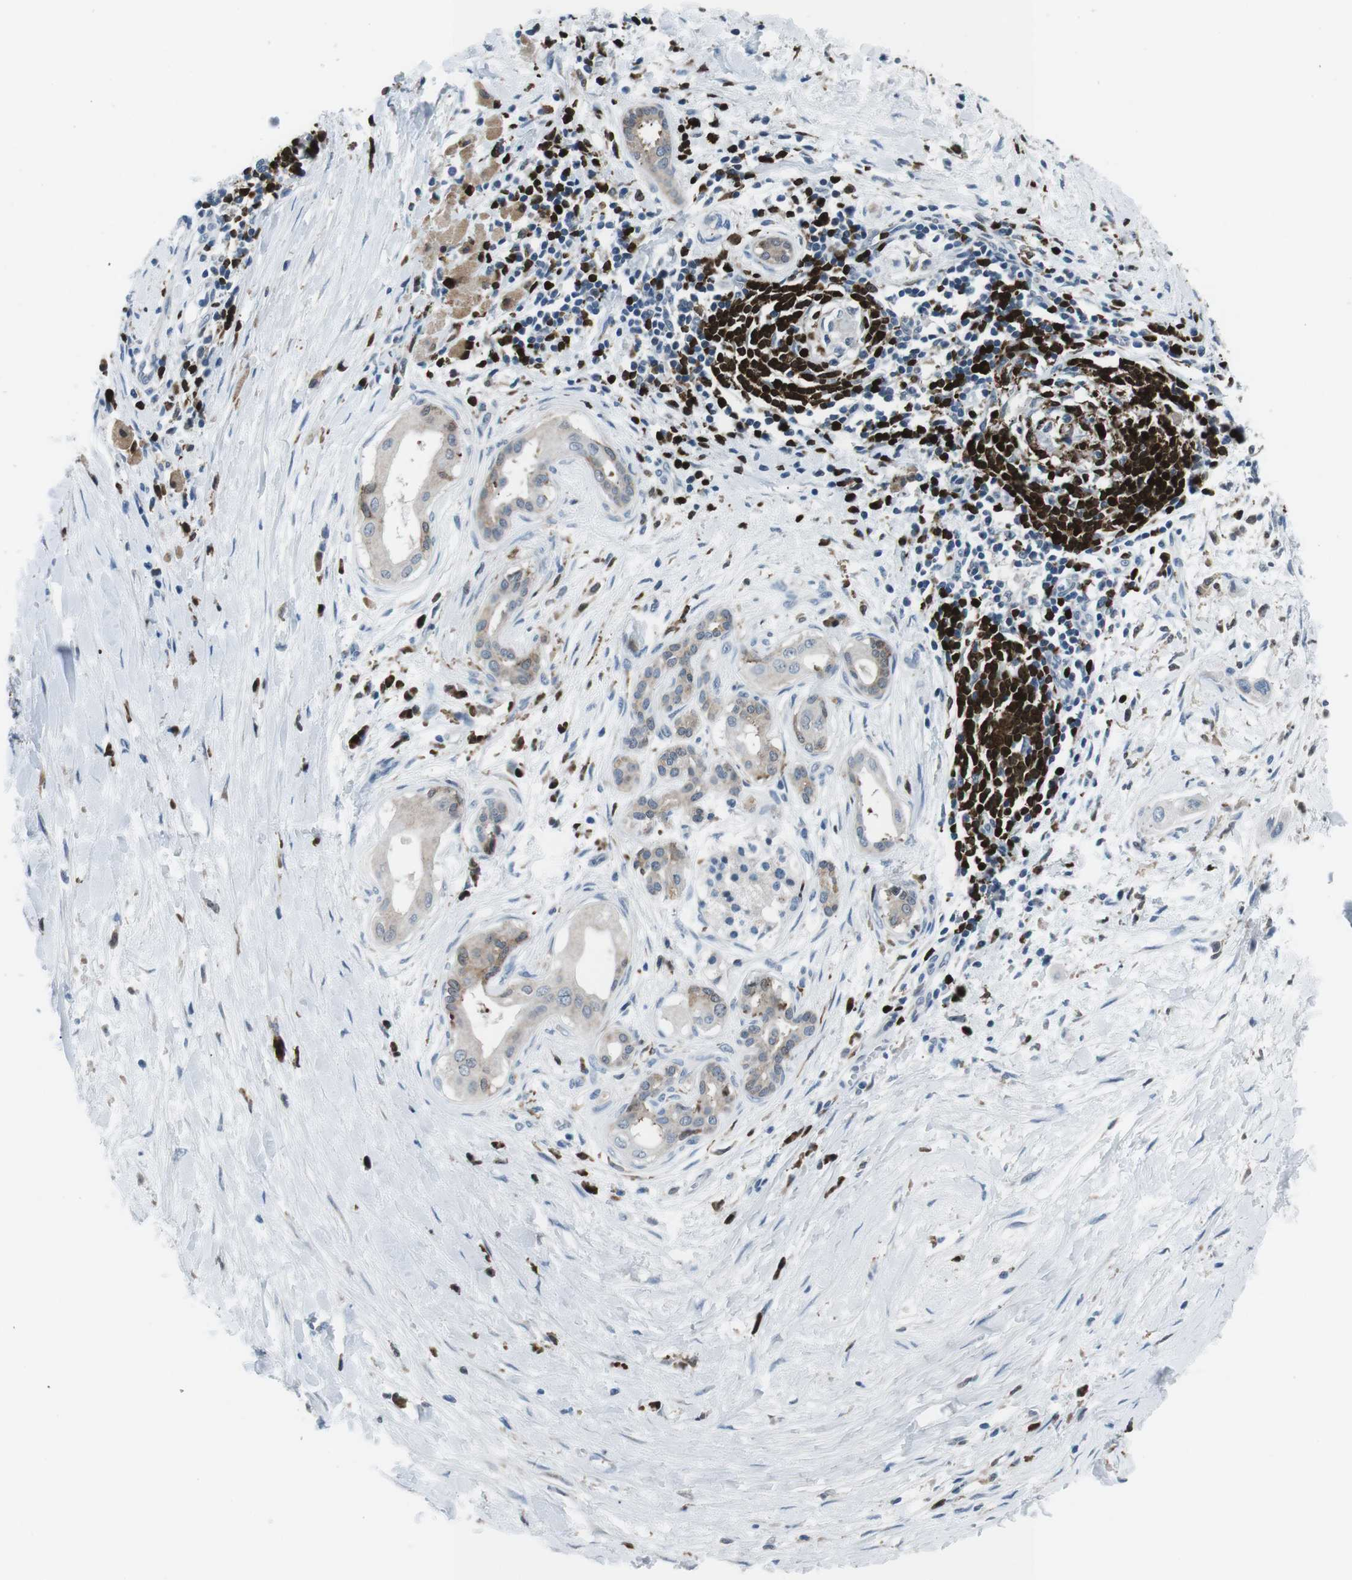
{"staining": {"intensity": "weak", "quantity": "<25%", "location": "cytoplasmic/membranous"}, "tissue": "pancreatic cancer", "cell_type": "Tumor cells", "image_type": "cancer", "snomed": [{"axis": "morphology", "description": "Adenocarcinoma, NOS"}, {"axis": "topography", "description": "Pancreas"}], "caption": "An immunohistochemistry (IHC) photomicrograph of pancreatic cancer is shown. There is no staining in tumor cells of pancreatic cancer.", "gene": "BLNK", "patient": {"sex": "male", "age": 55}}